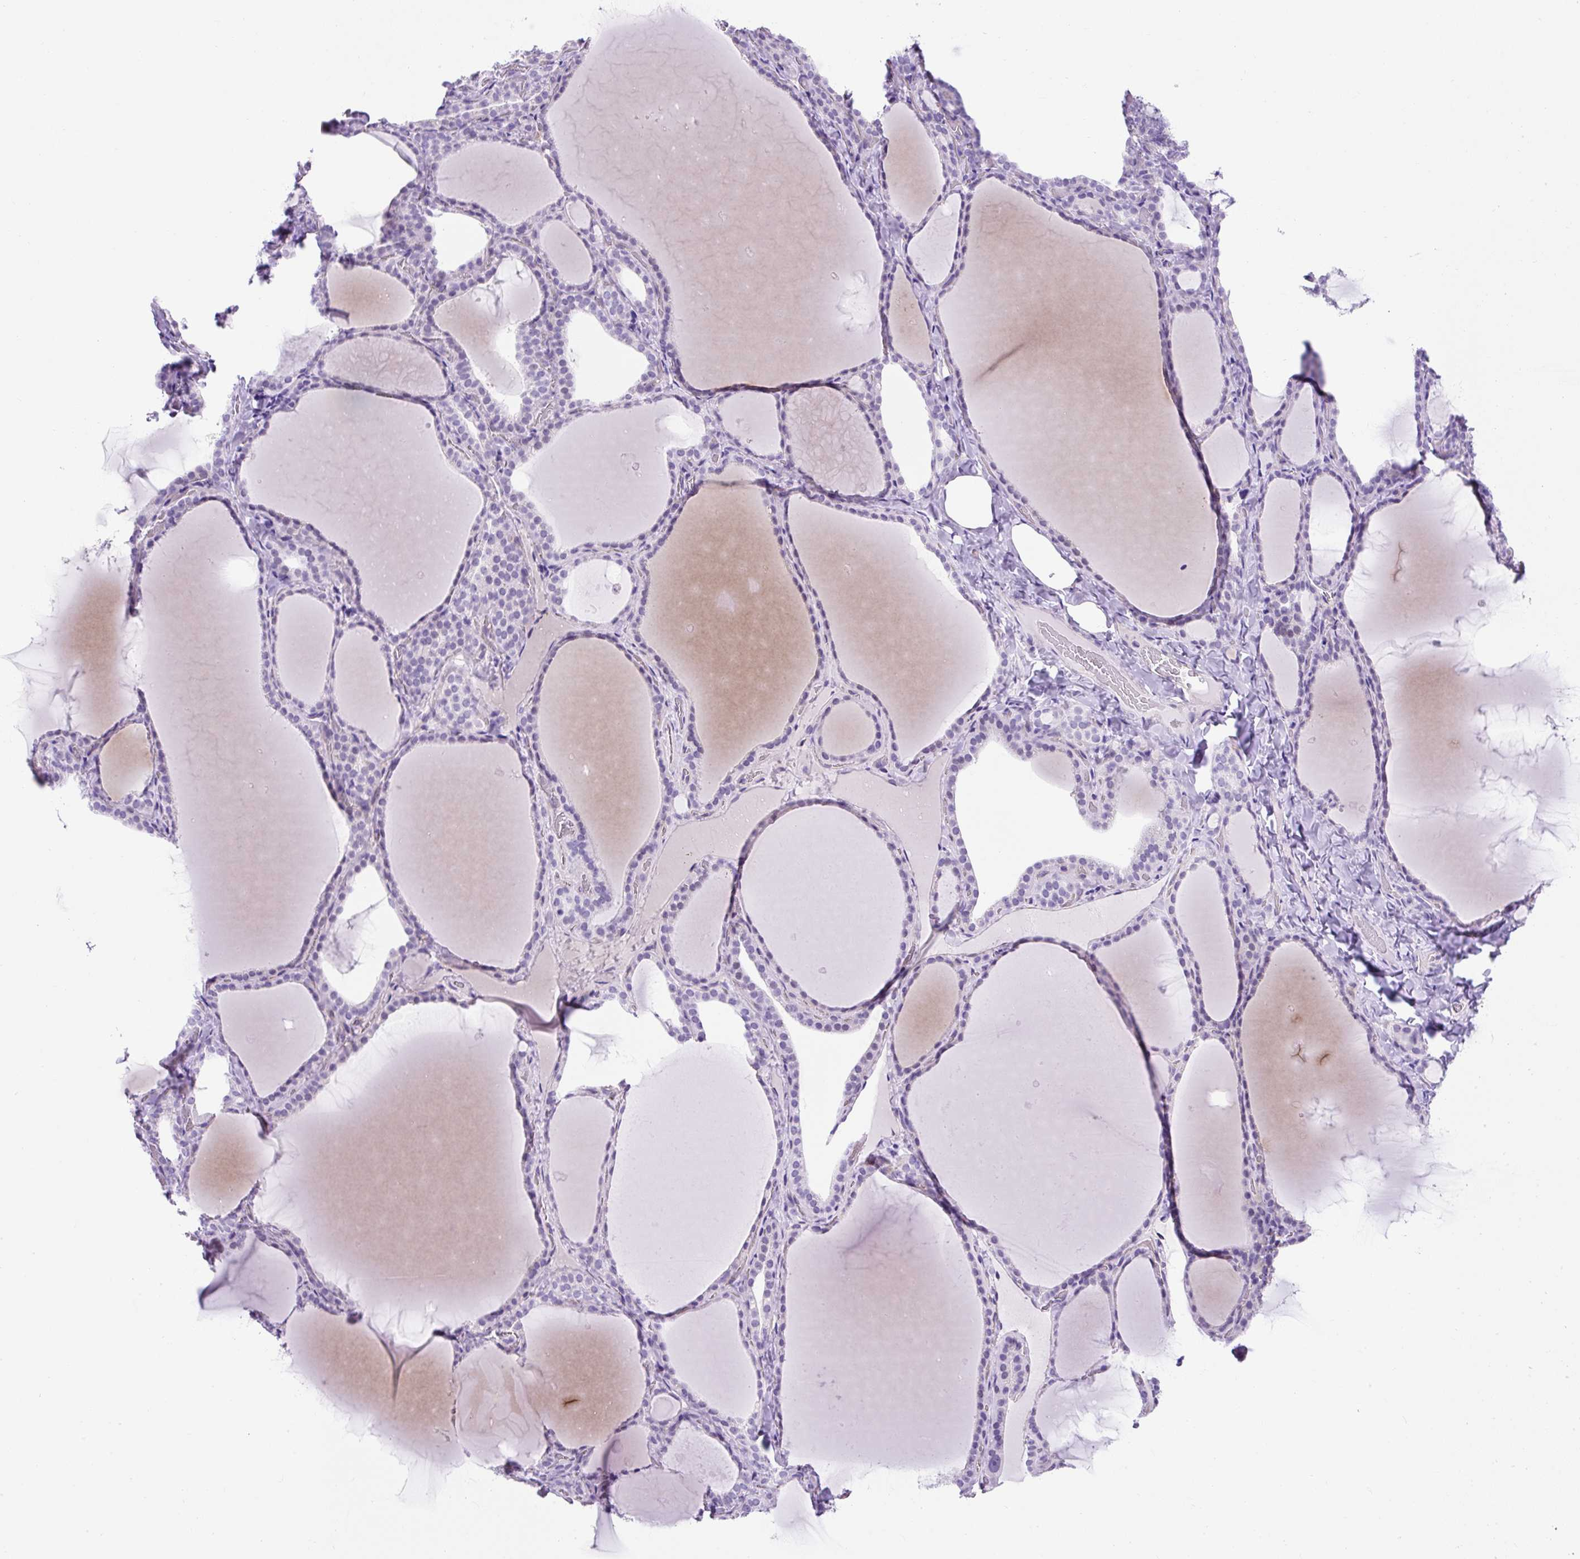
{"staining": {"intensity": "negative", "quantity": "none", "location": "none"}, "tissue": "thyroid gland", "cell_type": "Glandular cells", "image_type": "normal", "snomed": [{"axis": "morphology", "description": "Normal tissue, NOS"}, {"axis": "topography", "description": "Thyroid gland"}], "caption": "The IHC photomicrograph has no significant expression in glandular cells of thyroid gland.", "gene": "KRT12", "patient": {"sex": "female", "age": 22}}